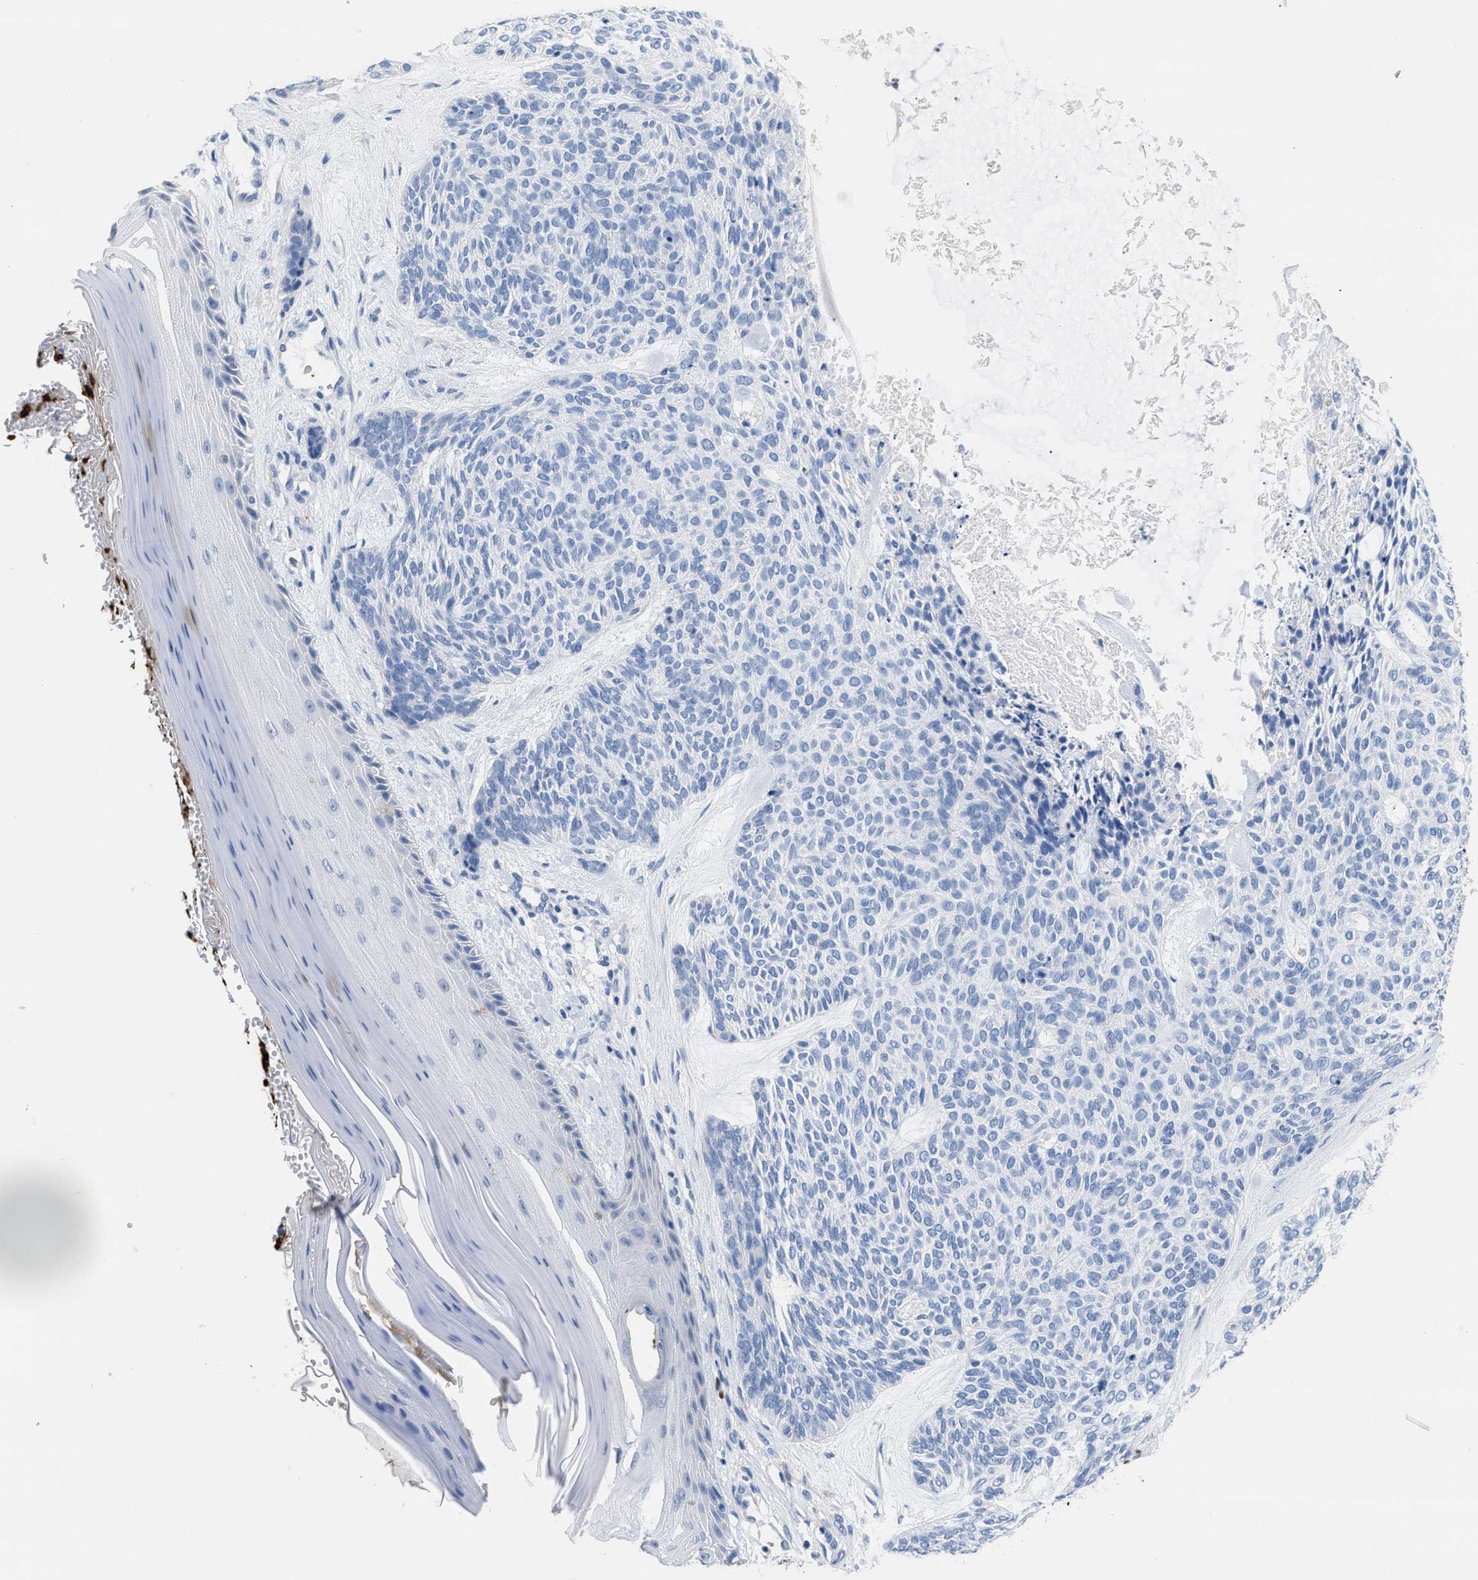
{"staining": {"intensity": "negative", "quantity": "none", "location": "none"}, "tissue": "skin cancer", "cell_type": "Tumor cells", "image_type": "cancer", "snomed": [{"axis": "morphology", "description": "Basal cell carcinoma"}, {"axis": "topography", "description": "Skin"}], "caption": "Immunohistochemical staining of skin cancer displays no significant expression in tumor cells.", "gene": "FGF18", "patient": {"sex": "male", "age": 55}}